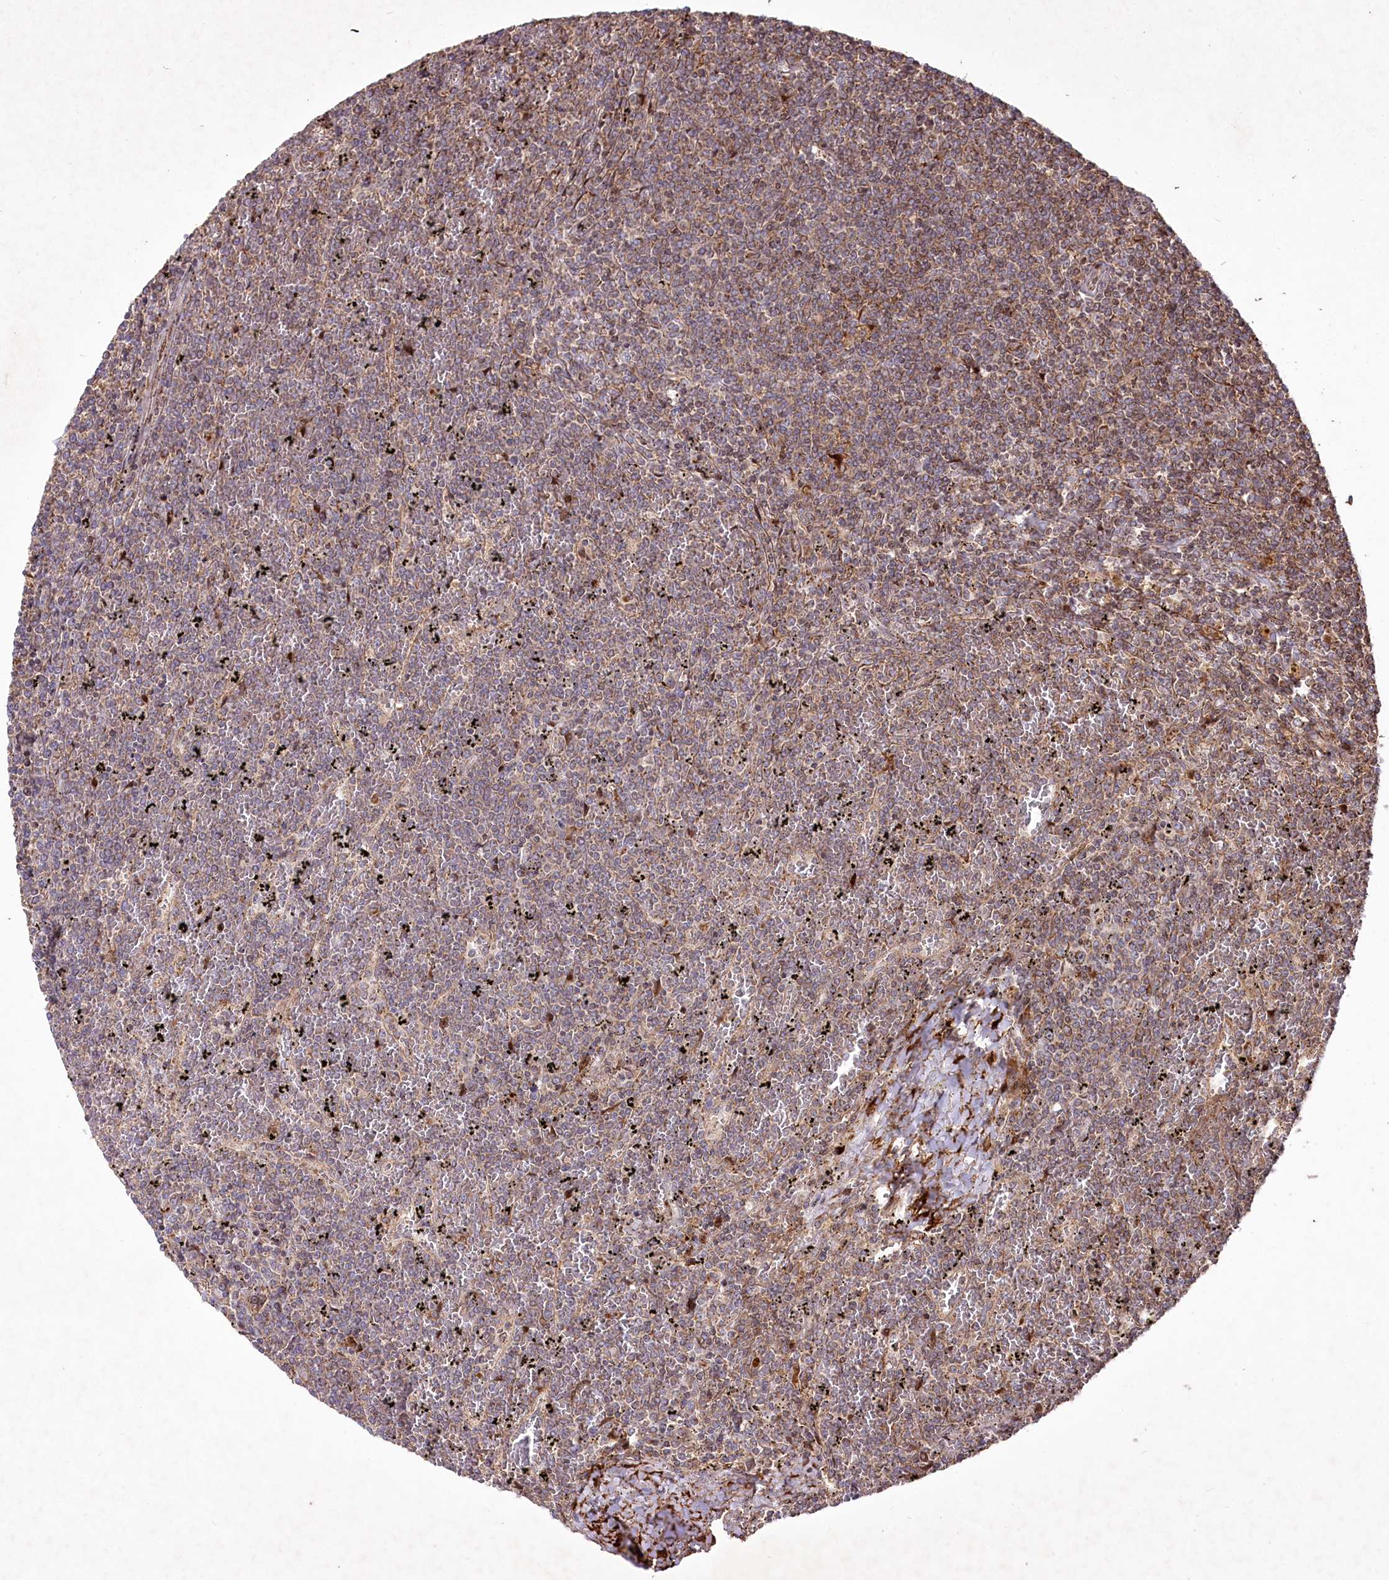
{"staining": {"intensity": "weak", "quantity": "25%-75%", "location": "cytoplasmic/membranous"}, "tissue": "lymphoma", "cell_type": "Tumor cells", "image_type": "cancer", "snomed": [{"axis": "morphology", "description": "Malignant lymphoma, non-Hodgkin's type, Low grade"}, {"axis": "topography", "description": "Spleen"}], "caption": "Human lymphoma stained with a protein marker reveals weak staining in tumor cells.", "gene": "PSTK", "patient": {"sex": "female", "age": 19}}